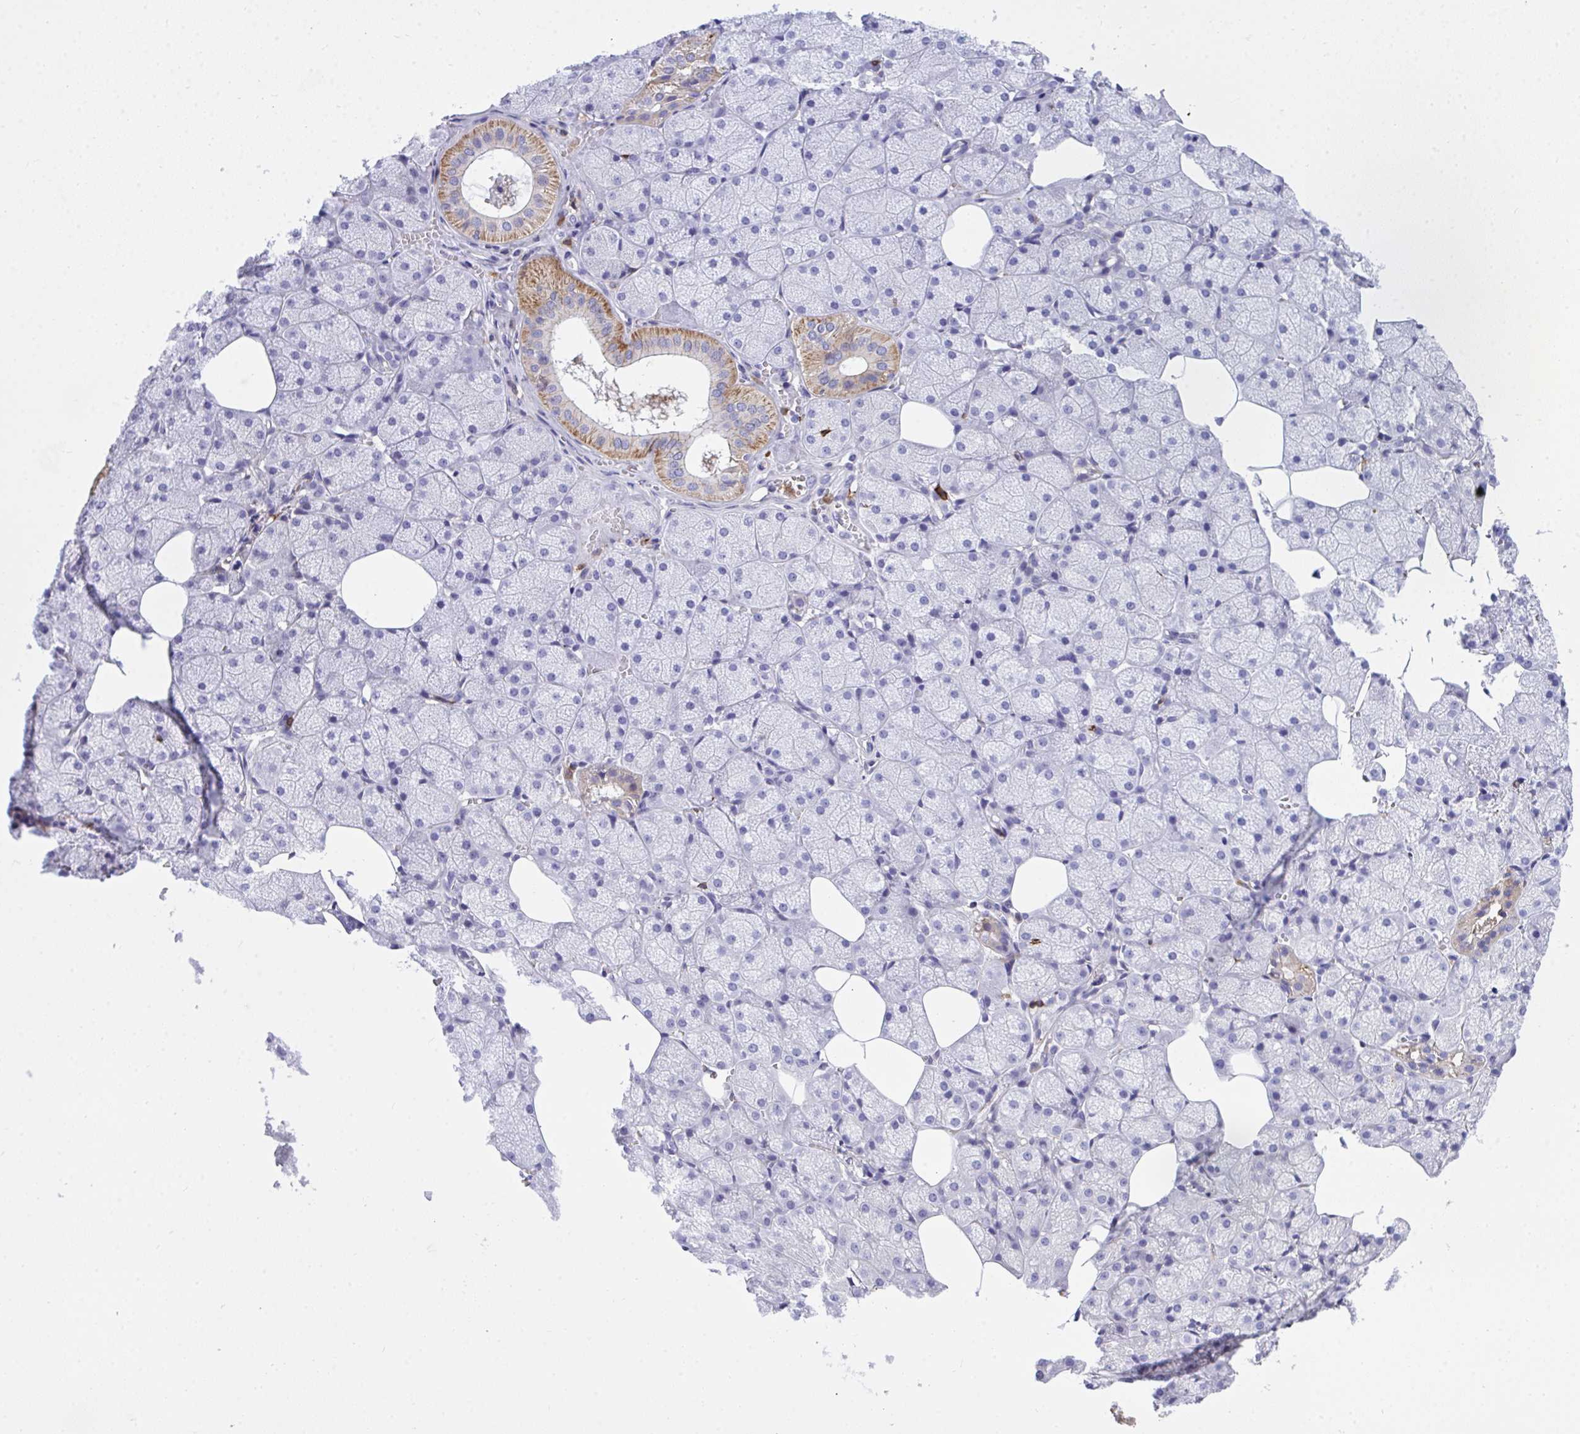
{"staining": {"intensity": "moderate", "quantity": "<25%", "location": "cytoplasmic/membranous"}, "tissue": "salivary gland", "cell_type": "Glandular cells", "image_type": "normal", "snomed": [{"axis": "morphology", "description": "Normal tissue, NOS"}, {"axis": "topography", "description": "Salivary gland"}, {"axis": "topography", "description": "Peripheral nerve tissue"}], "caption": "DAB immunohistochemical staining of unremarkable salivary gland shows moderate cytoplasmic/membranous protein positivity in approximately <25% of glandular cells.", "gene": "AP5M1", "patient": {"sex": "male", "age": 38}}